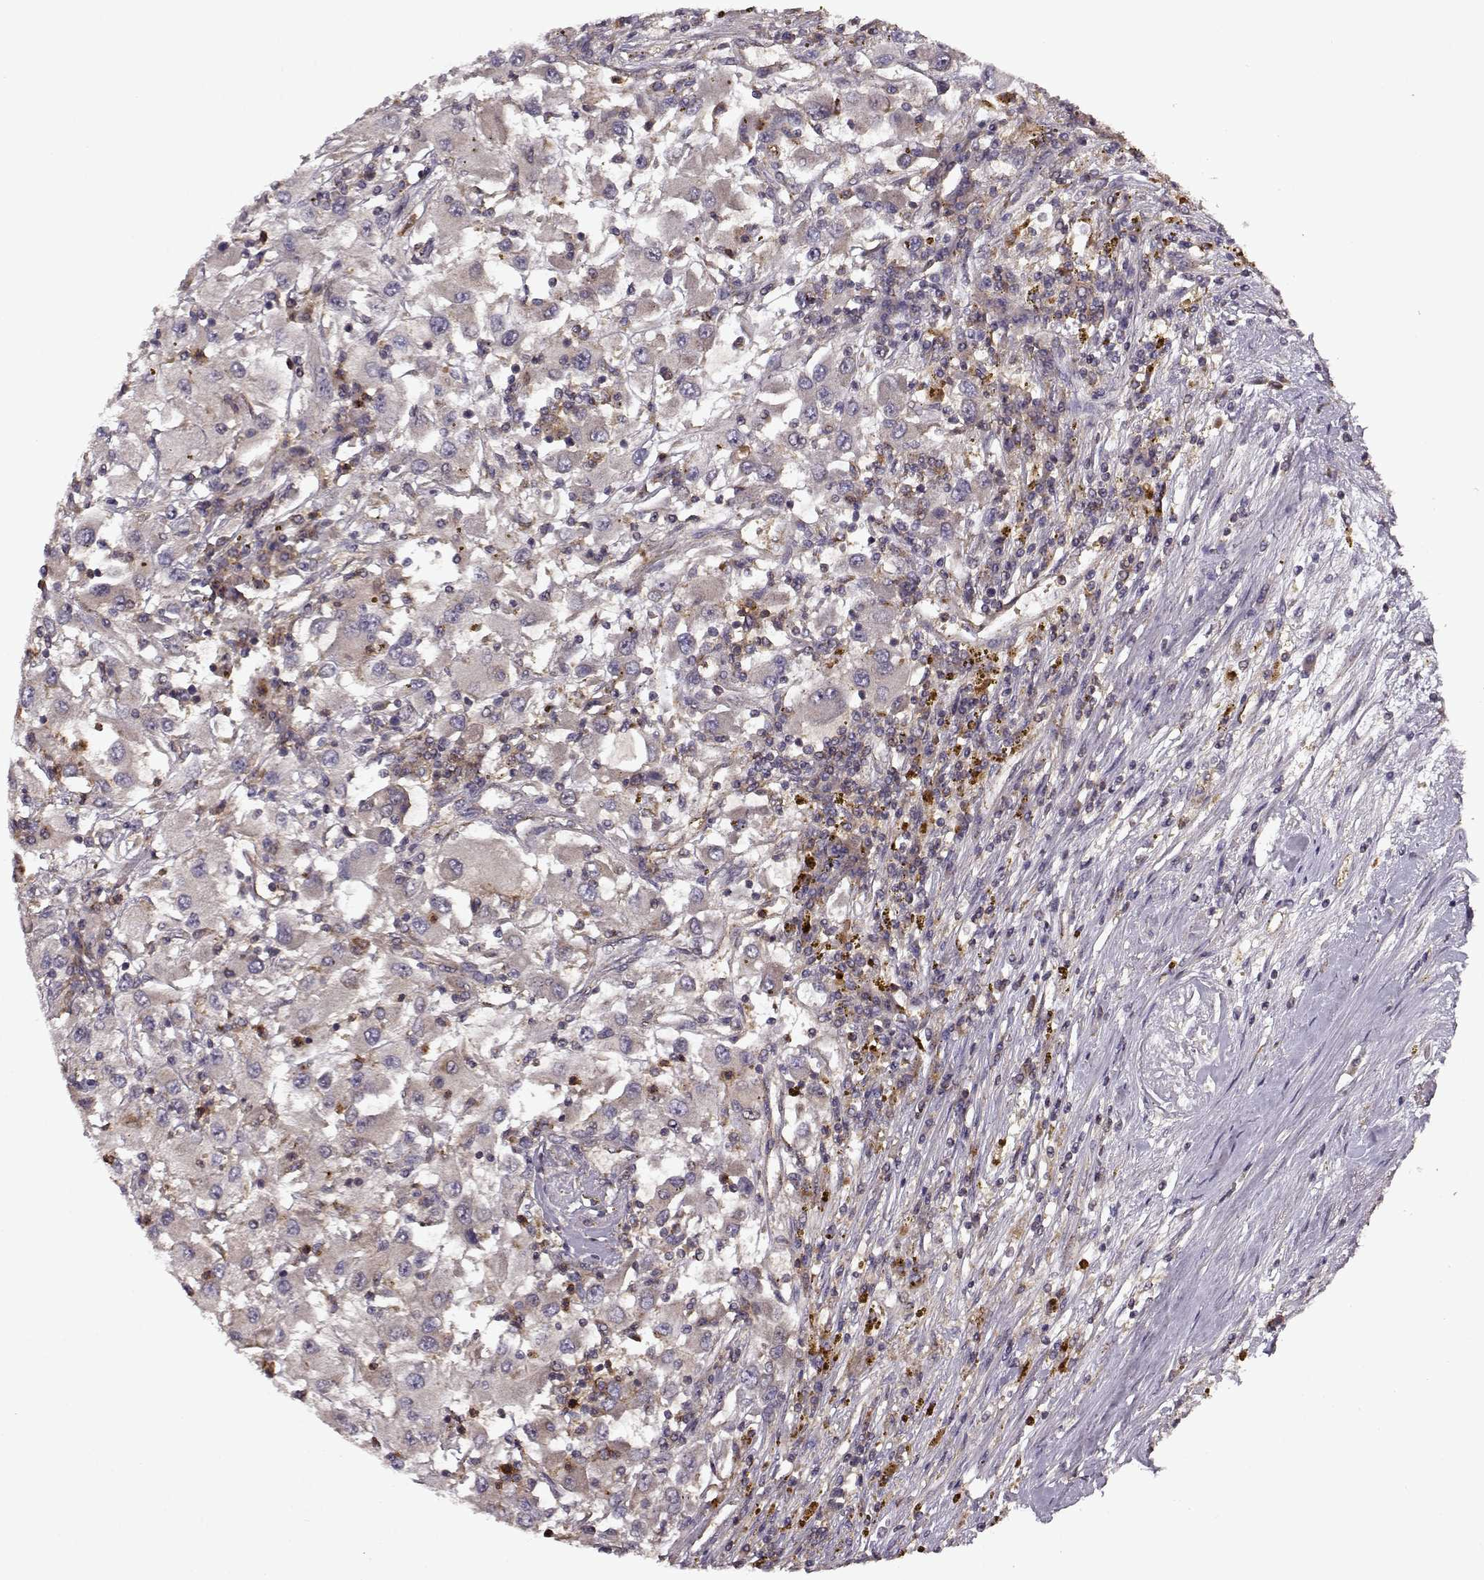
{"staining": {"intensity": "negative", "quantity": "none", "location": "none"}, "tissue": "renal cancer", "cell_type": "Tumor cells", "image_type": "cancer", "snomed": [{"axis": "morphology", "description": "Adenocarcinoma, NOS"}, {"axis": "topography", "description": "Kidney"}], "caption": "A high-resolution micrograph shows immunohistochemistry (IHC) staining of renal adenocarcinoma, which reveals no significant staining in tumor cells. (Stains: DAB (3,3'-diaminobenzidine) immunohistochemistry (IHC) with hematoxylin counter stain, Microscopy: brightfield microscopy at high magnification).", "gene": "IFRD2", "patient": {"sex": "female", "age": 67}}